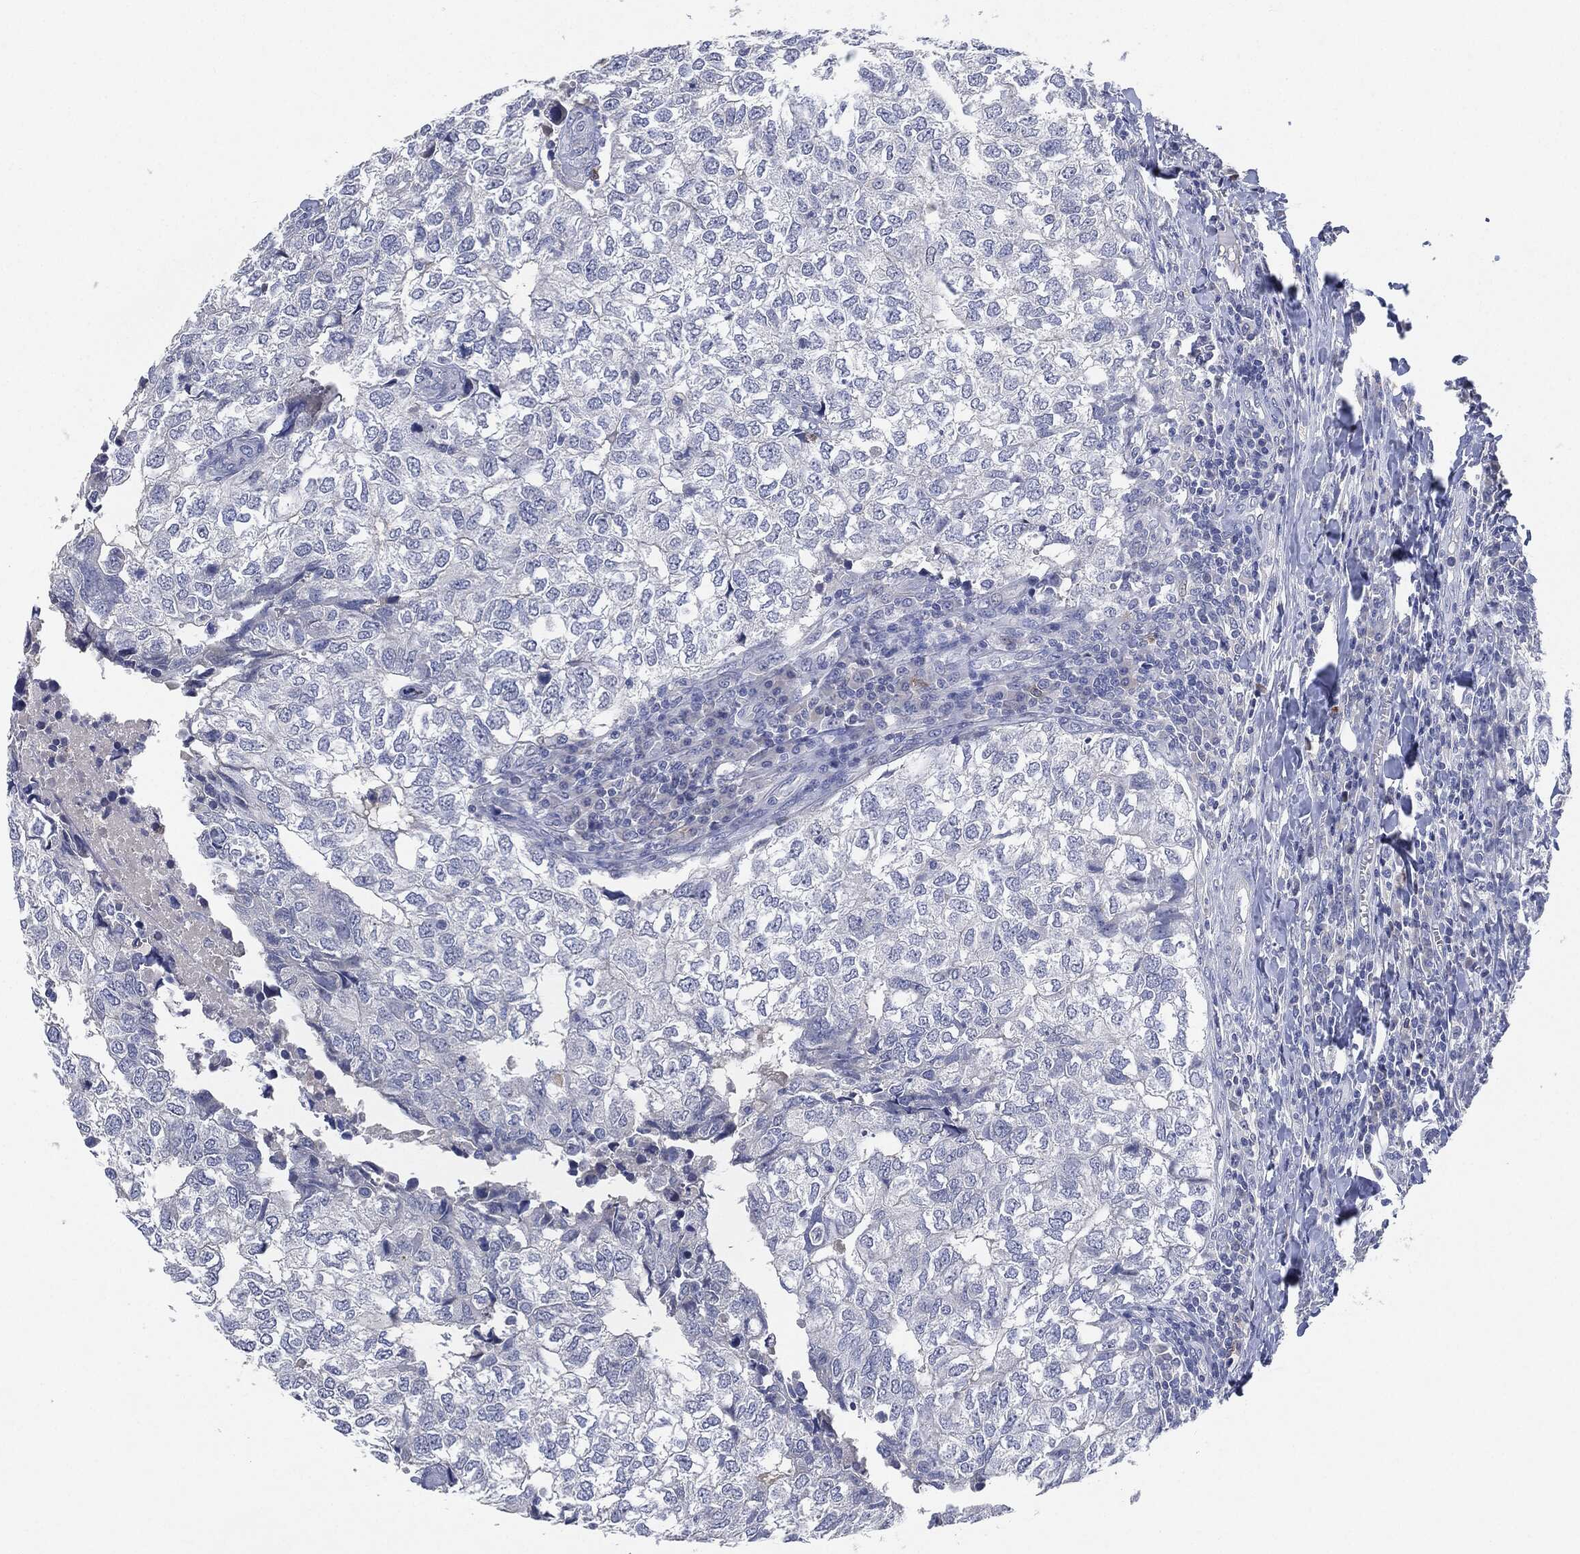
{"staining": {"intensity": "negative", "quantity": "none", "location": "none"}, "tissue": "breast cancer", "cell_type": "Tumor cells", "image_type": "cancer", "snomed": [{"axis": "morphology", "description": "Duct carcinoma"}, {"axis": "topography", "description": "Breast"}], "caption": "A histopathology image of breast infiltrating ductal carcinoma stained for a protein exhibits no brown staining in tumor cells.", "gene": "NTRK1", "patient": {"sex": "female", "age": 30}}